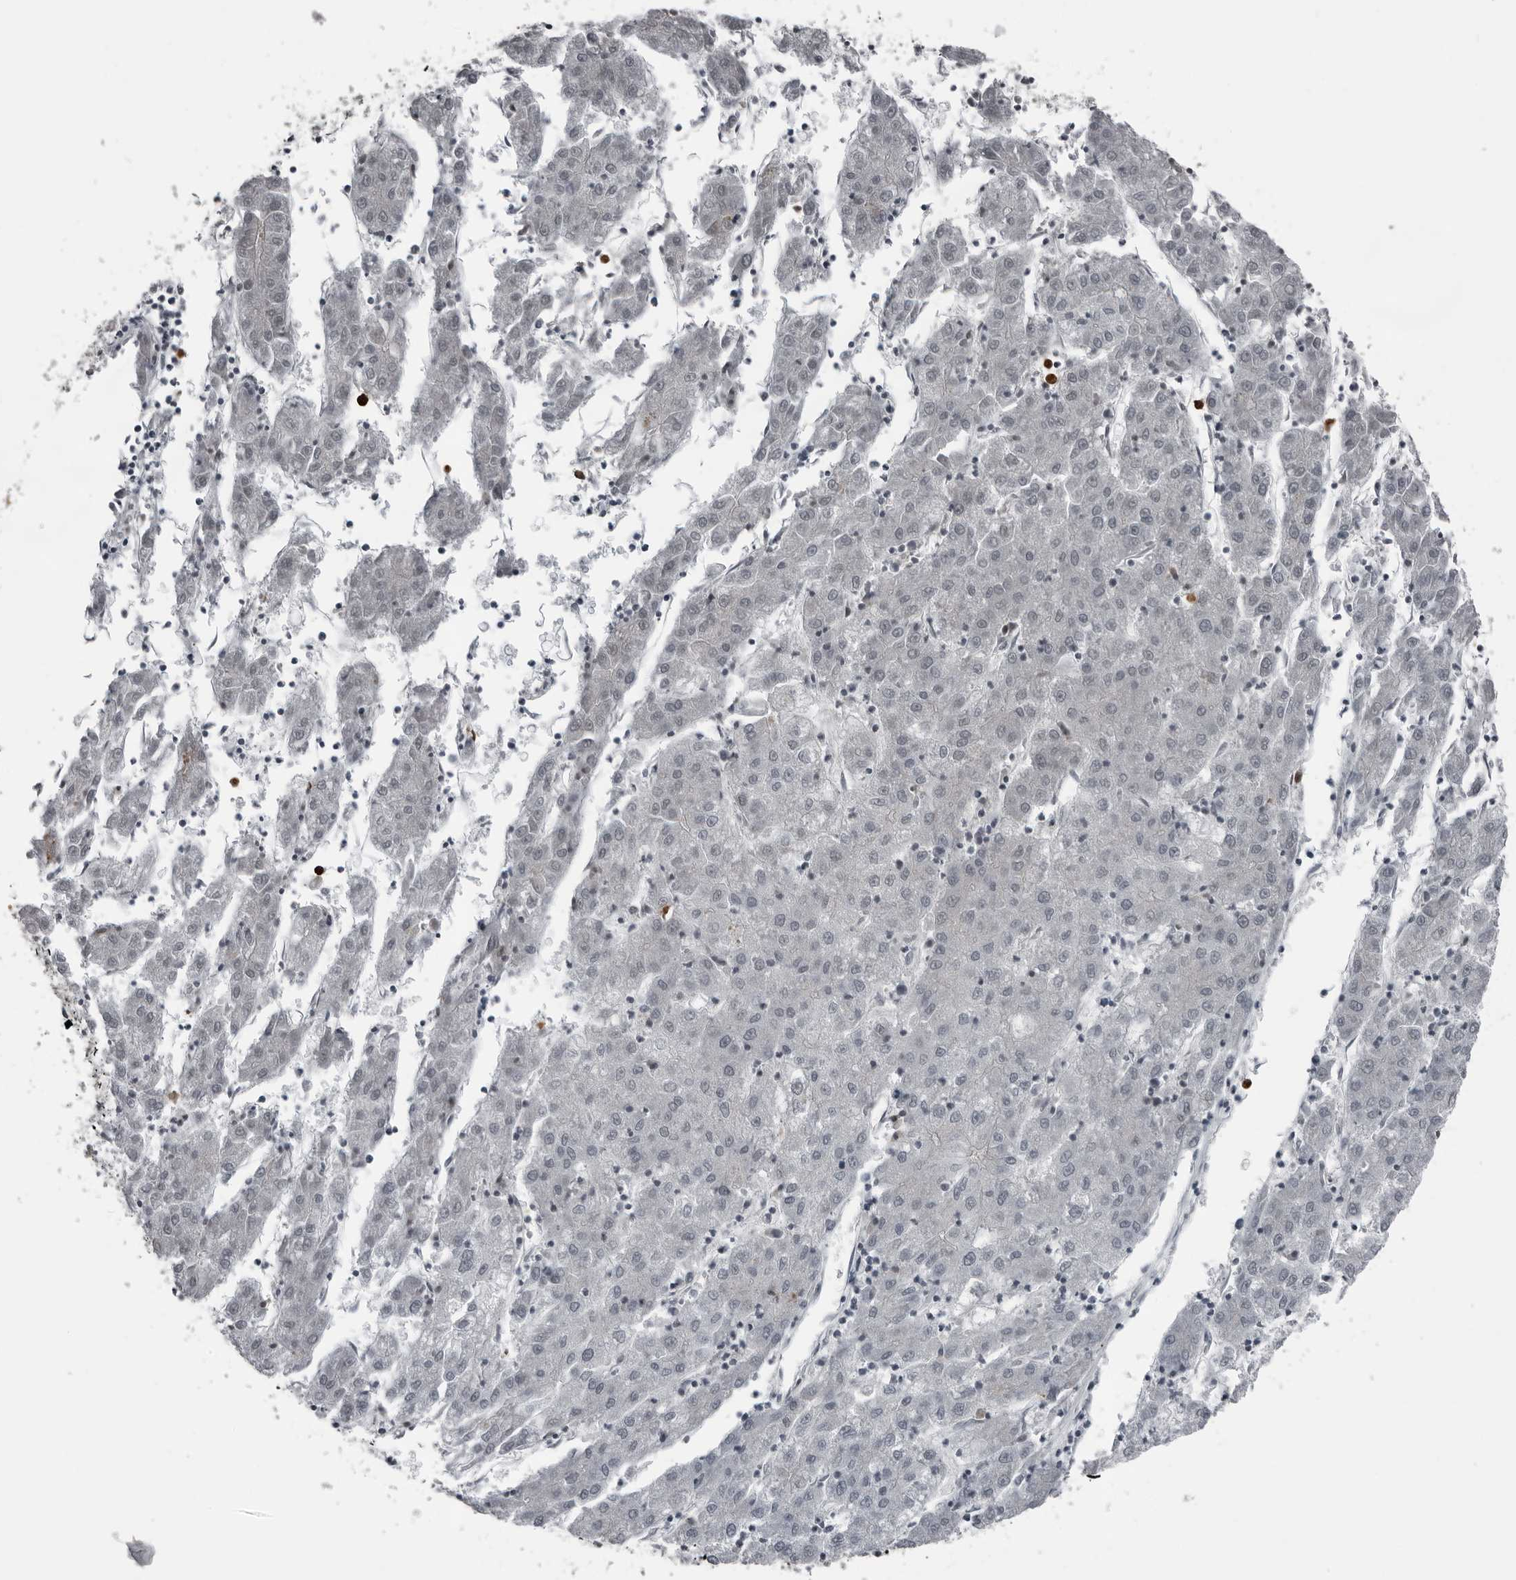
{"staining": {"intensity": "negative", "quantity": "none", "location": "none"}, "tissue": "liver cancer", "cell_type": "Tumor cells", "image_type": "cancer", "snomed": [{"axis": "morphology", "description": "Carcinoma, Hepatocellular, NOS"}, {"axis": "topography", "description": "Liver"}], "caption": "The immunohistochemistry (IHC) histopathology image has no significant staining in tumor cells of liver cancer (hepatocellular carcinoma) tissue.", "gene": "RTCA", "patient": {"sex": "male", "age": 72}}